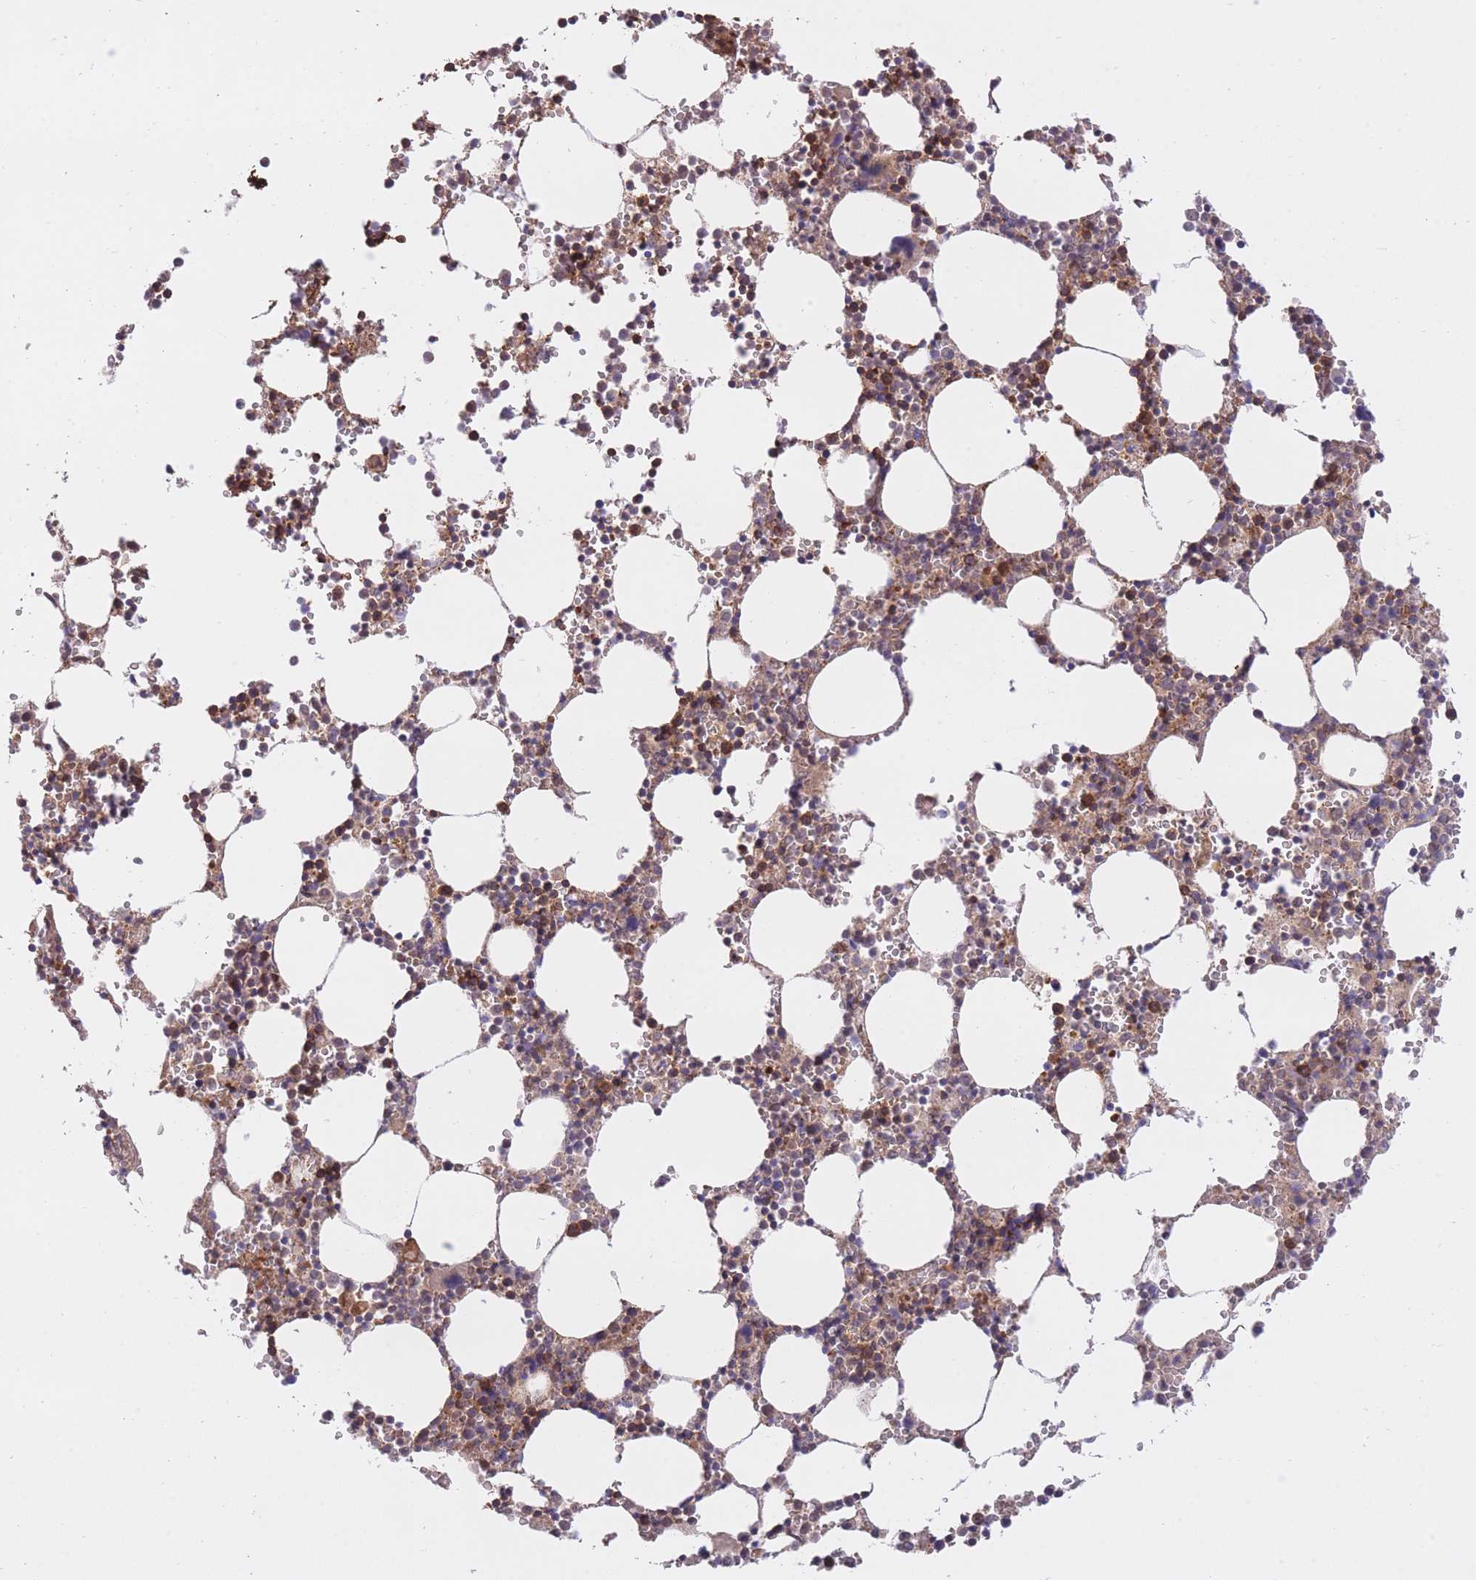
{"staining": {"intensity": "moderate", "quantity": "<25%", "location": "cytoplasmic/membranous"}, "tissue": "bone marrow", "cell_type": "Hematopoietic cells", "image_type": "normal", "snomed": [{"axis": "morphology", "description": "Normal tissue, NOS"}, {"axis": "topography", "description": "Bone marrow"}], "caption": "Bone marrow stained with a brown dye reveals moderate cytoplasmic/membranous positive expression in about <25% of hematopoietic cells.", "gene": "EXOSC8", "patient": {"sex": "female", "age": 64}}